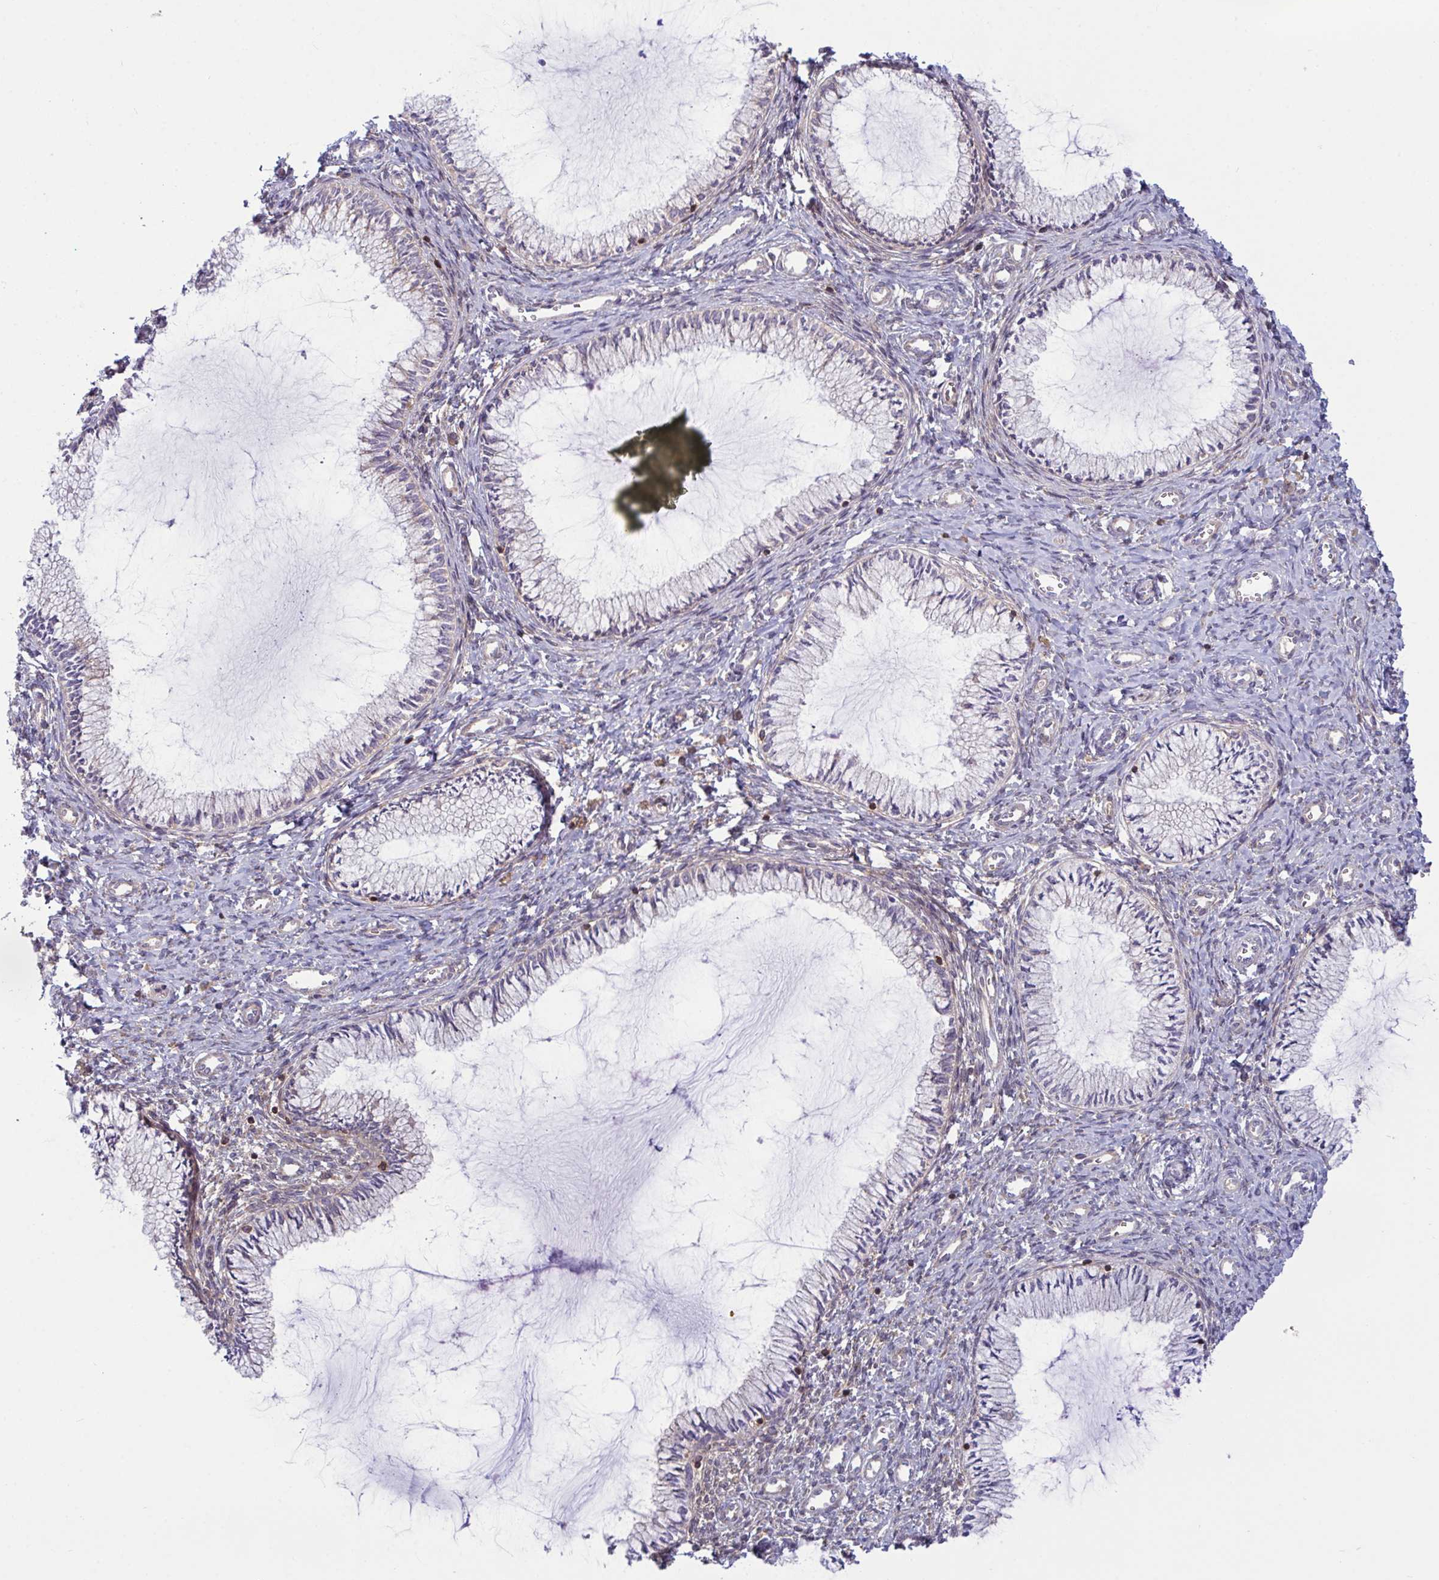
{"staining": {"intensity": "negative", "quantity": "none", "location": "none"}, "tissue": "cervix", "cell_type": "Glandular cells", "image_type": "normal", "snomed": [{"axis": "morphology", "description": "Normal tissue, NOS"}, {"axis": "topography", "description": "Cervix"}], "caption": "IHC of benign human cervix shows no expression in glandular cells.", "gene": "TSC22D3", "patient": {"sex": "female", "age": 24}}